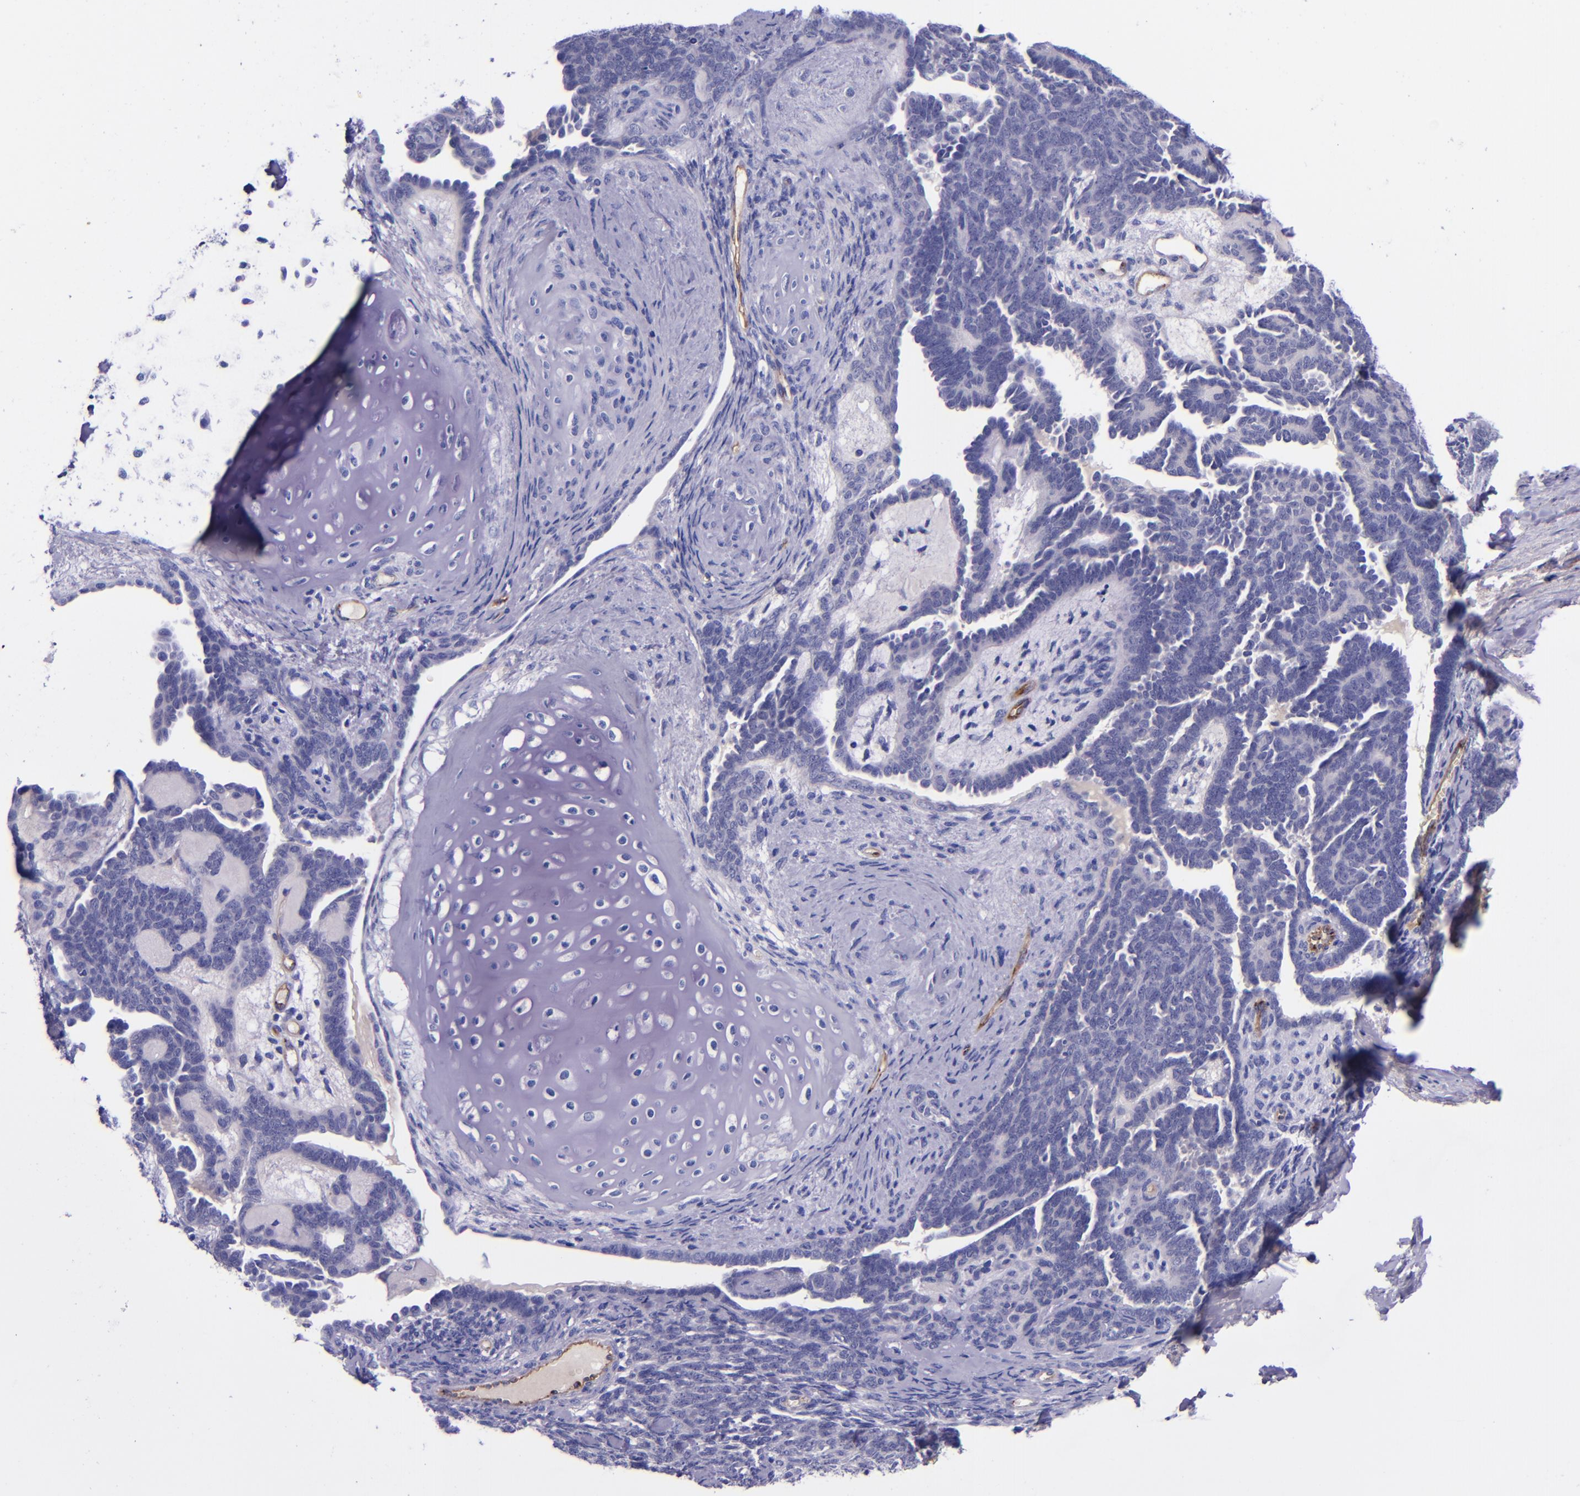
{"staining": {"intensity": "negative", "quantity": "none", "location": "none"}, "tissue": "endometrial cancer", "cell_type": "Tumor cells", "image_type": "cancer", "snomed": [{"axis": "morphology", "description": "Neoplasm, malignant, NOS"}, {"axis": "topography", "description": "Endometrium"}], "caption": "This histopathology image is of endometrial neoplasm (malignant) stained with IHC to label a protein in brown with the nuclei are counter-stained blue. There is no staining in tumor cells.", "gene": "NOS3", "patient": {"sex": "female", "age": 74}}